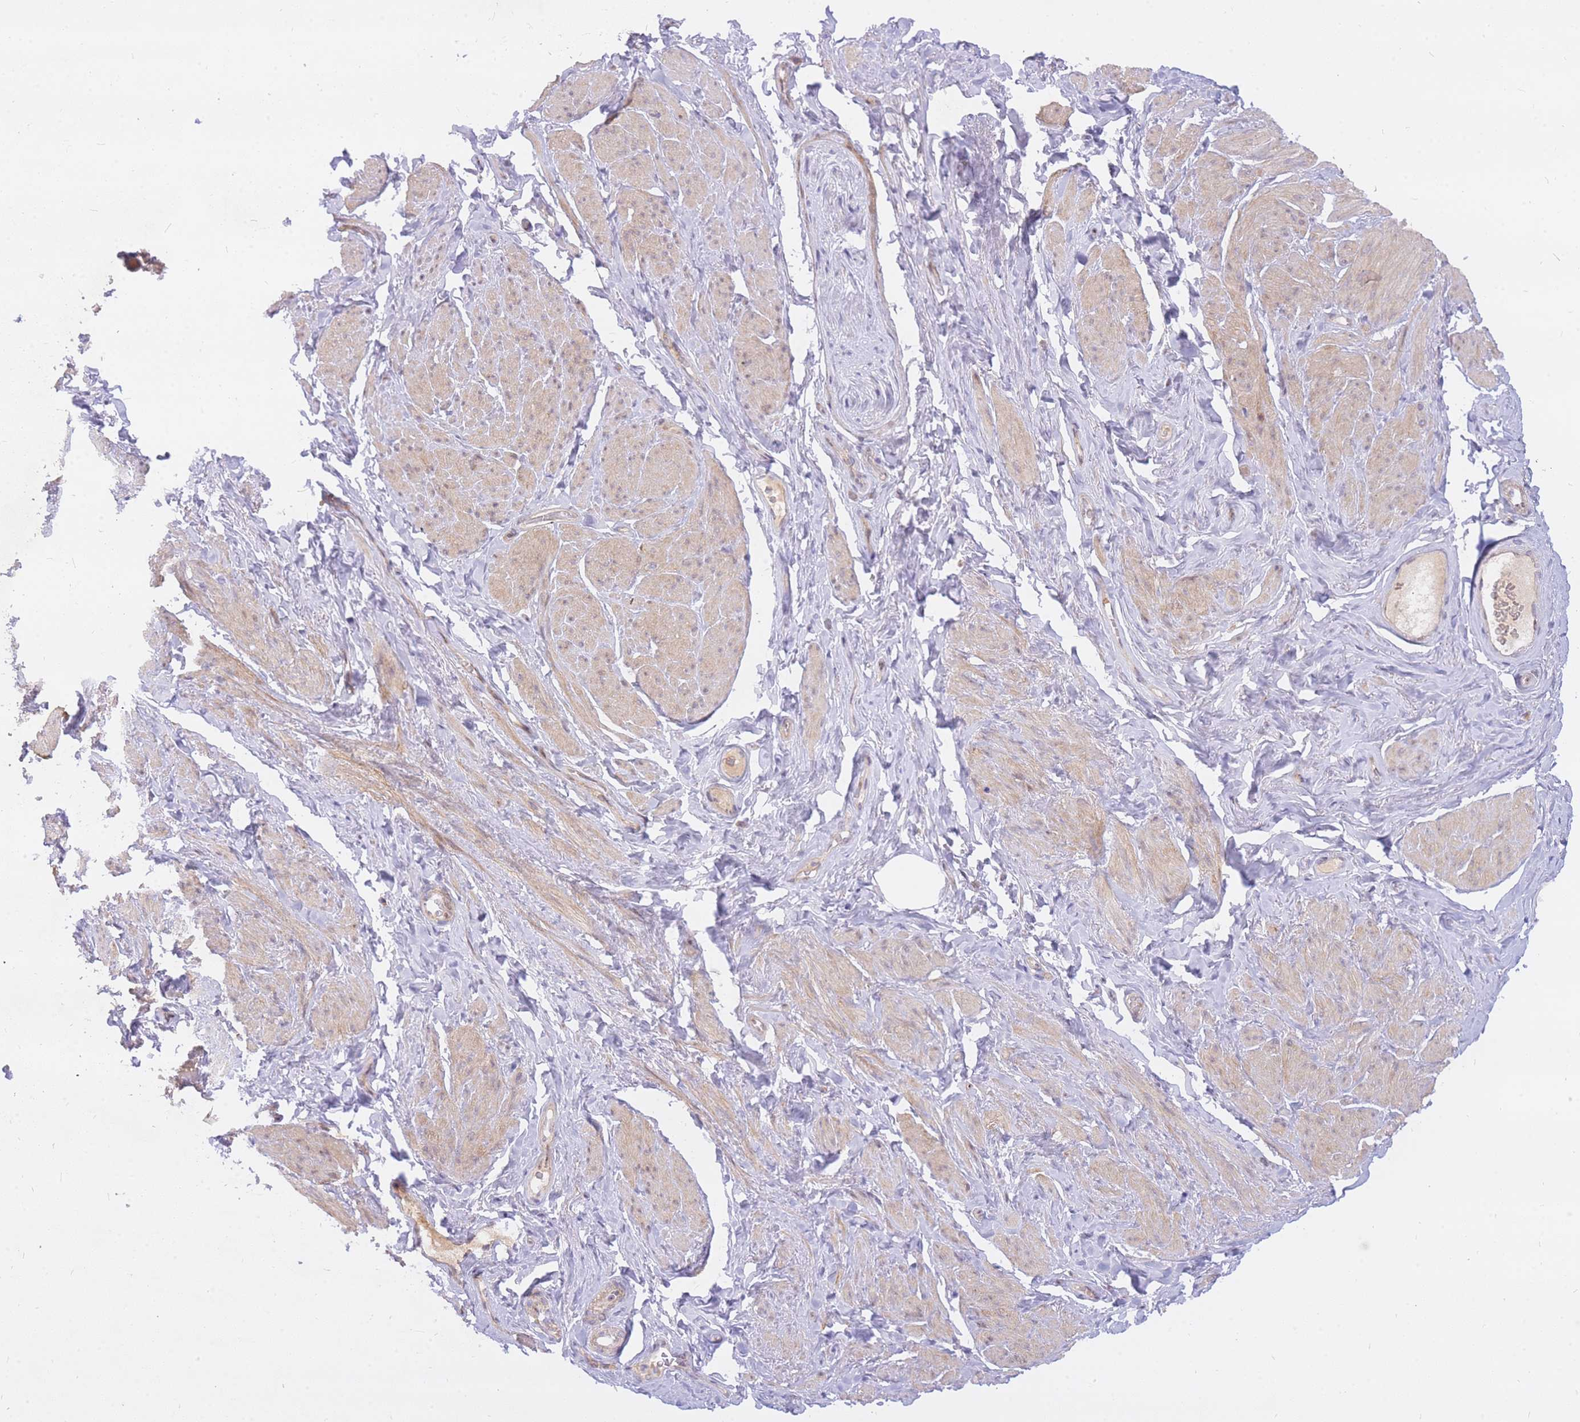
{"staining": {"intensity": "weak", "quantity": "25%-75%", "location": "cytoplasmic/membranous"}, "tissue": "smooth muscle", "cell_type": "Smooth muscle cells", "image_type": "normal", "snomed": [{"axis": "morphology", "description": "Normal tissue, NOS"}, {"axis": "topography", "description": "Smooth muscle"}, {"axis": "topography", "description": "Peripheral nerve tissue"}], "caption": "Approximately 25%-75% of smooth muscle cells in normal human smooth muscle exhibit weak cytoplasmic/membranous protein positivity as visualized by brown immunohistochemical staining.", "gene": "TLE2", "patient": {"sex": "male", "age": 69}}